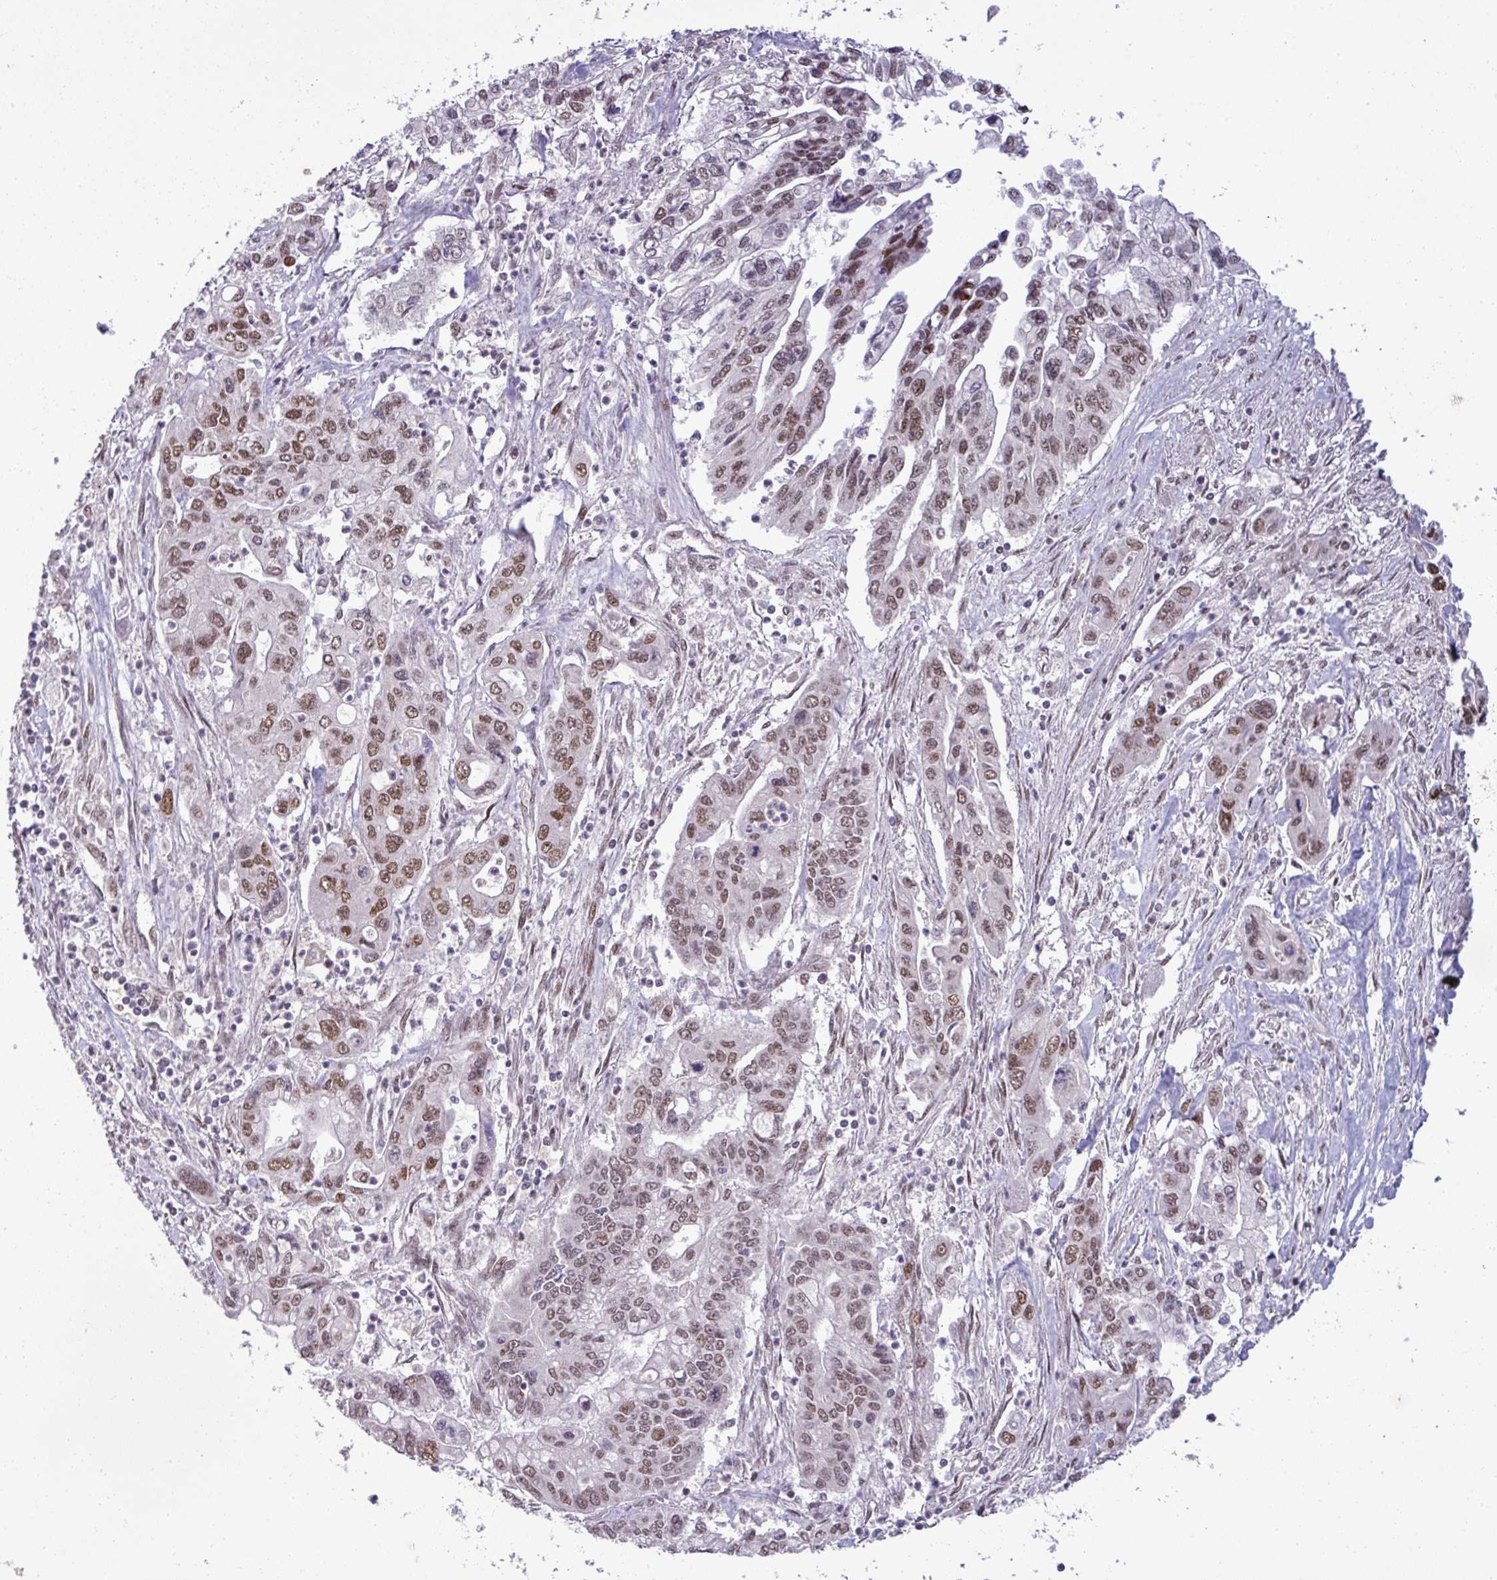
{"staining": {"intensity": "moderate", "quantity": ">75%", "location": "nuclear"}, "tissue": "pancreatic cancer", "cell_type": "Tumor cells", "image_type": "cancer", "snomed": [{"axis": "morphology", "description": "Adenocarcinoma, NOS"}, {"axis": "topography", "description": "Pancreas"}], "caption": "Immunohistochemical staining of pancreatic cancer exhibits moderate nuclear protein positivity in about >75% of tumor cells.", "gene": "PTPN20", "patient": {"sex": "male", "age": 62}}